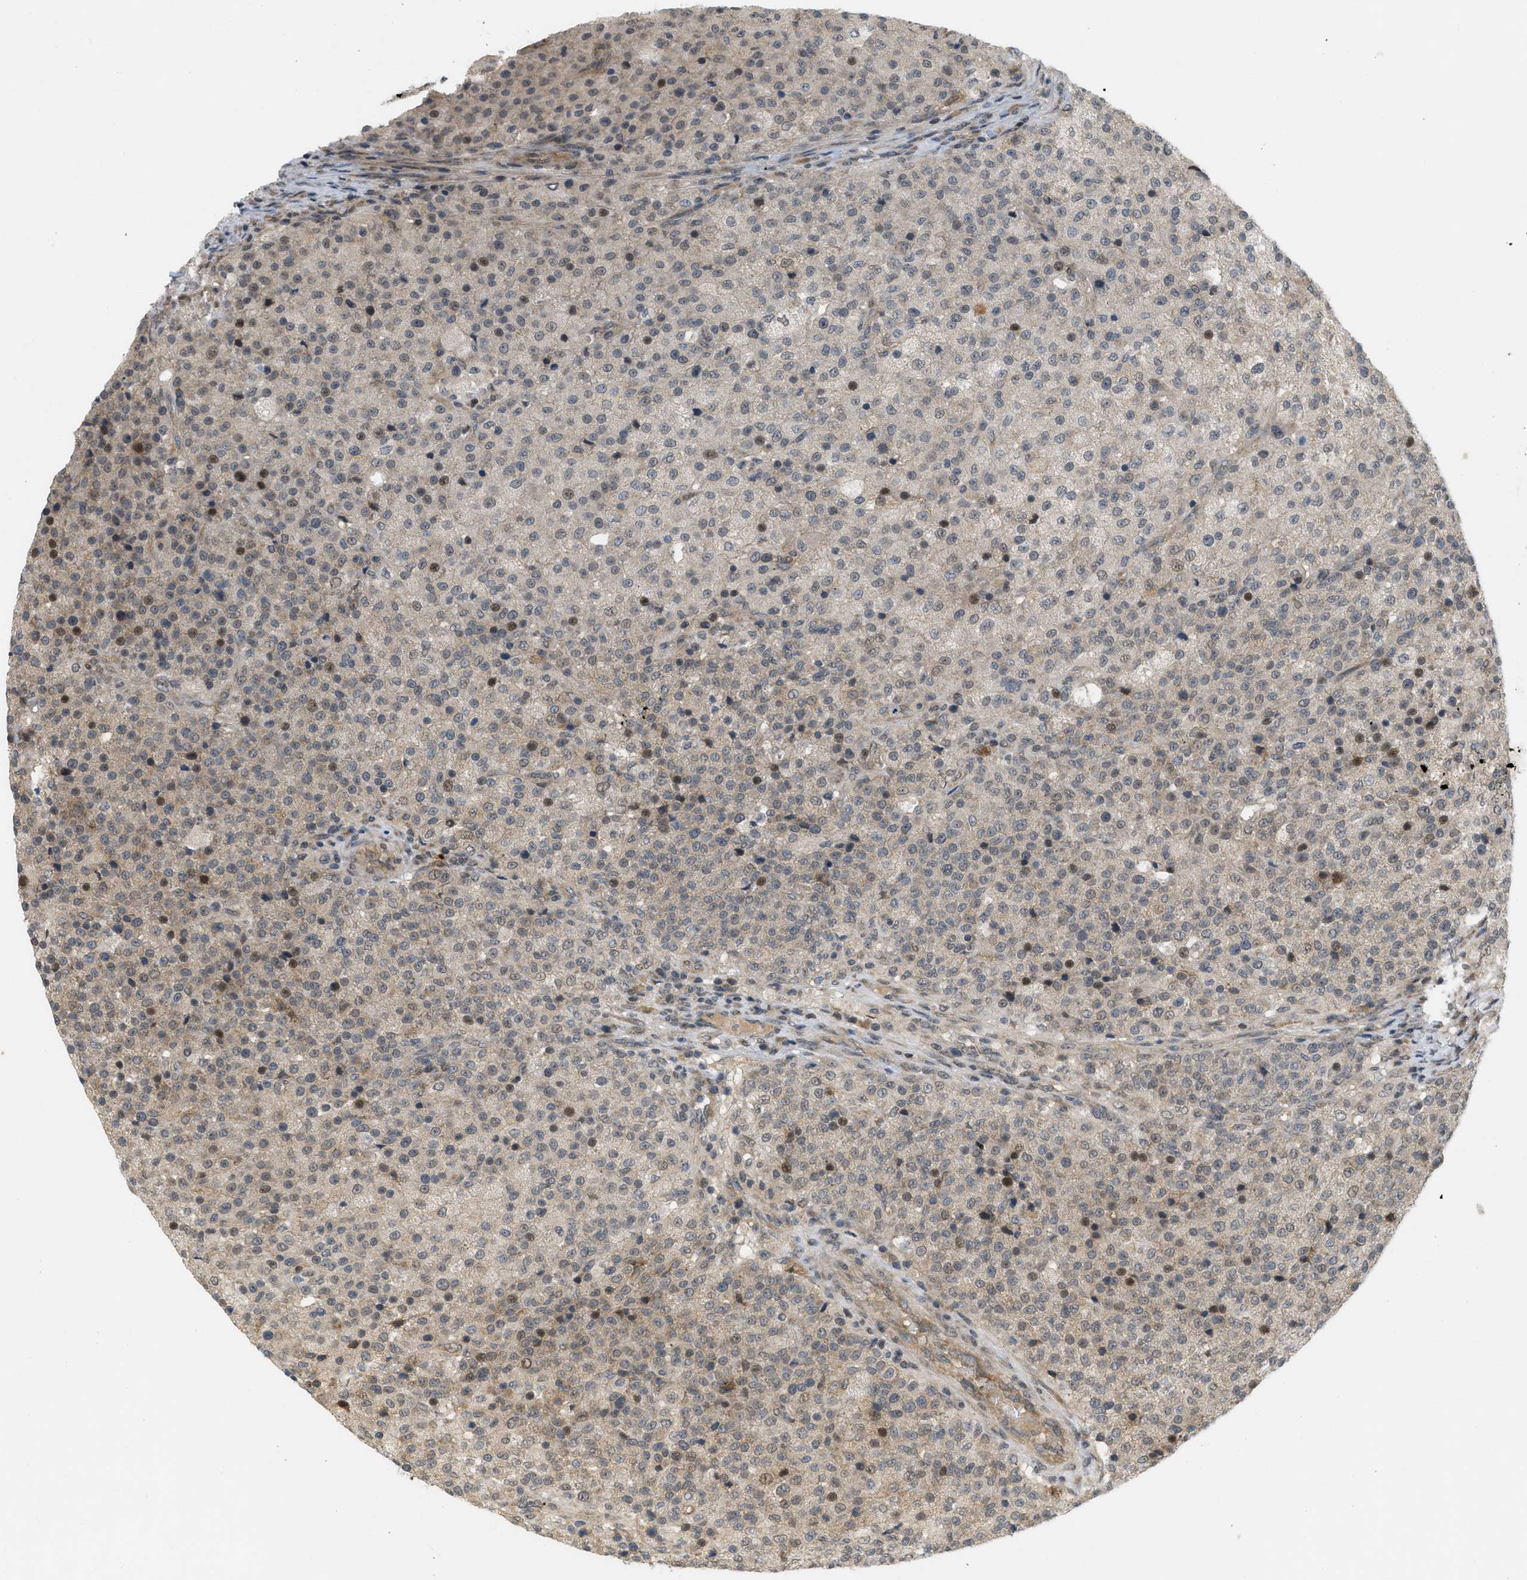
{"staining": {"intensity": "weak", "quantity": "<25%", "location": "nuclear"}, "tissue": "testis cancer", "cell_type": "Tumor cells", "image_type": "cancer", "snomed": [{"axis": "morphology", "description": "Seminoma, NOS"}, {"axis": "topography", "description": "Testis"}], "caption": "Immunohistochemistry (IHC) image of neoplastic tissue: testis seminoma stained with DAB shows no significant protein staining in tumor cells.", "gene": "PRKD1", "patient": {"sex": "male", "age": 59}}